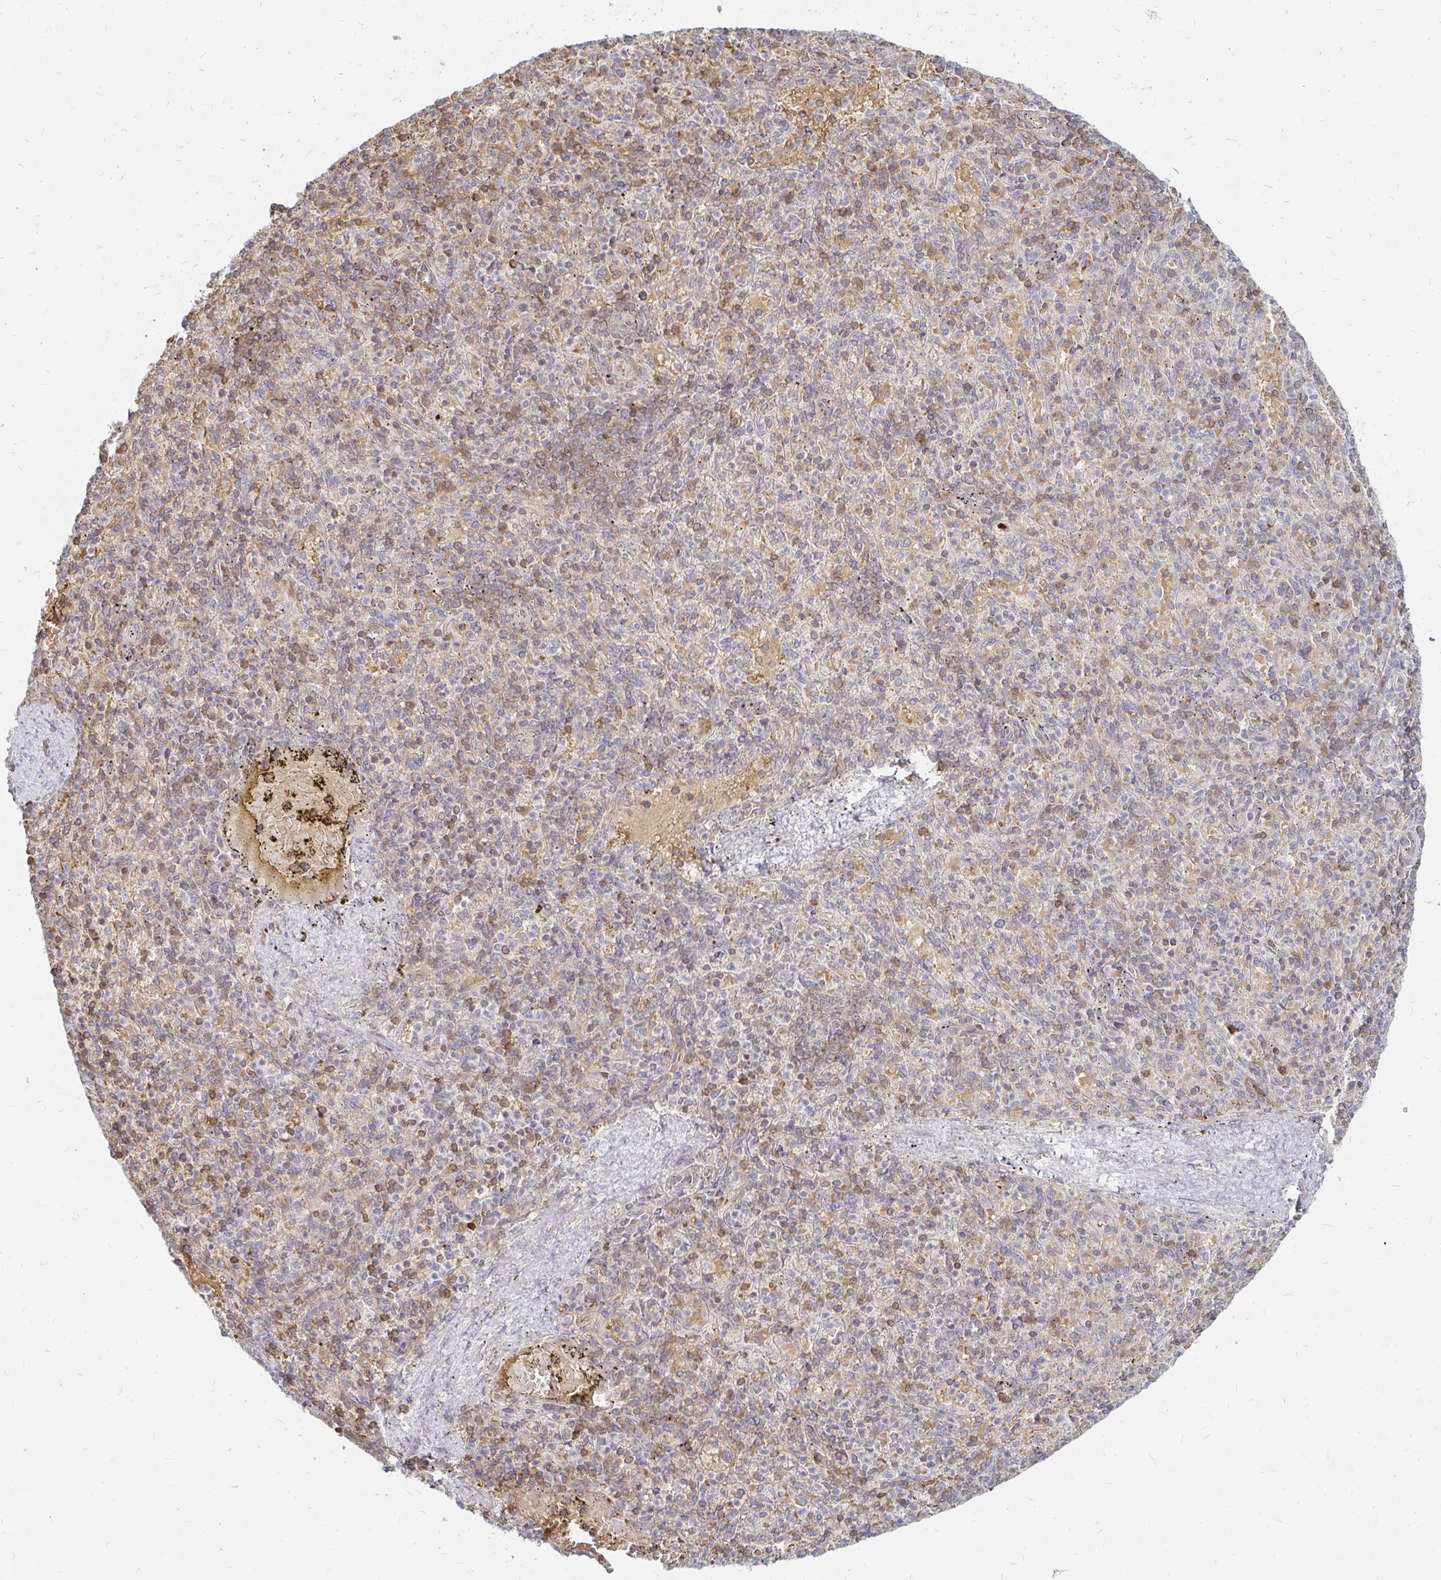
{"staining": {"intensity": "weak", "quantity": "25%-75%", "location": "cytoplasmic/membranous"}, "tissue": "spleen", "cell_type": "Cells in red pulp", "image_type": "normal", "snomed": [{"axis": "morphology", "description": "Normal tissue, NOS"}, {"axis": "topography", "description": "Spleen"}], "caption": "This photomicrograph exhibits immunohistochemistry staining of normal spleen, with low weak cytoplasmic/membranous expression in approximately 25%-75% of cells in red pulp.", "gene": "CAST", "patient": {"sex": "female", "age": 74}}